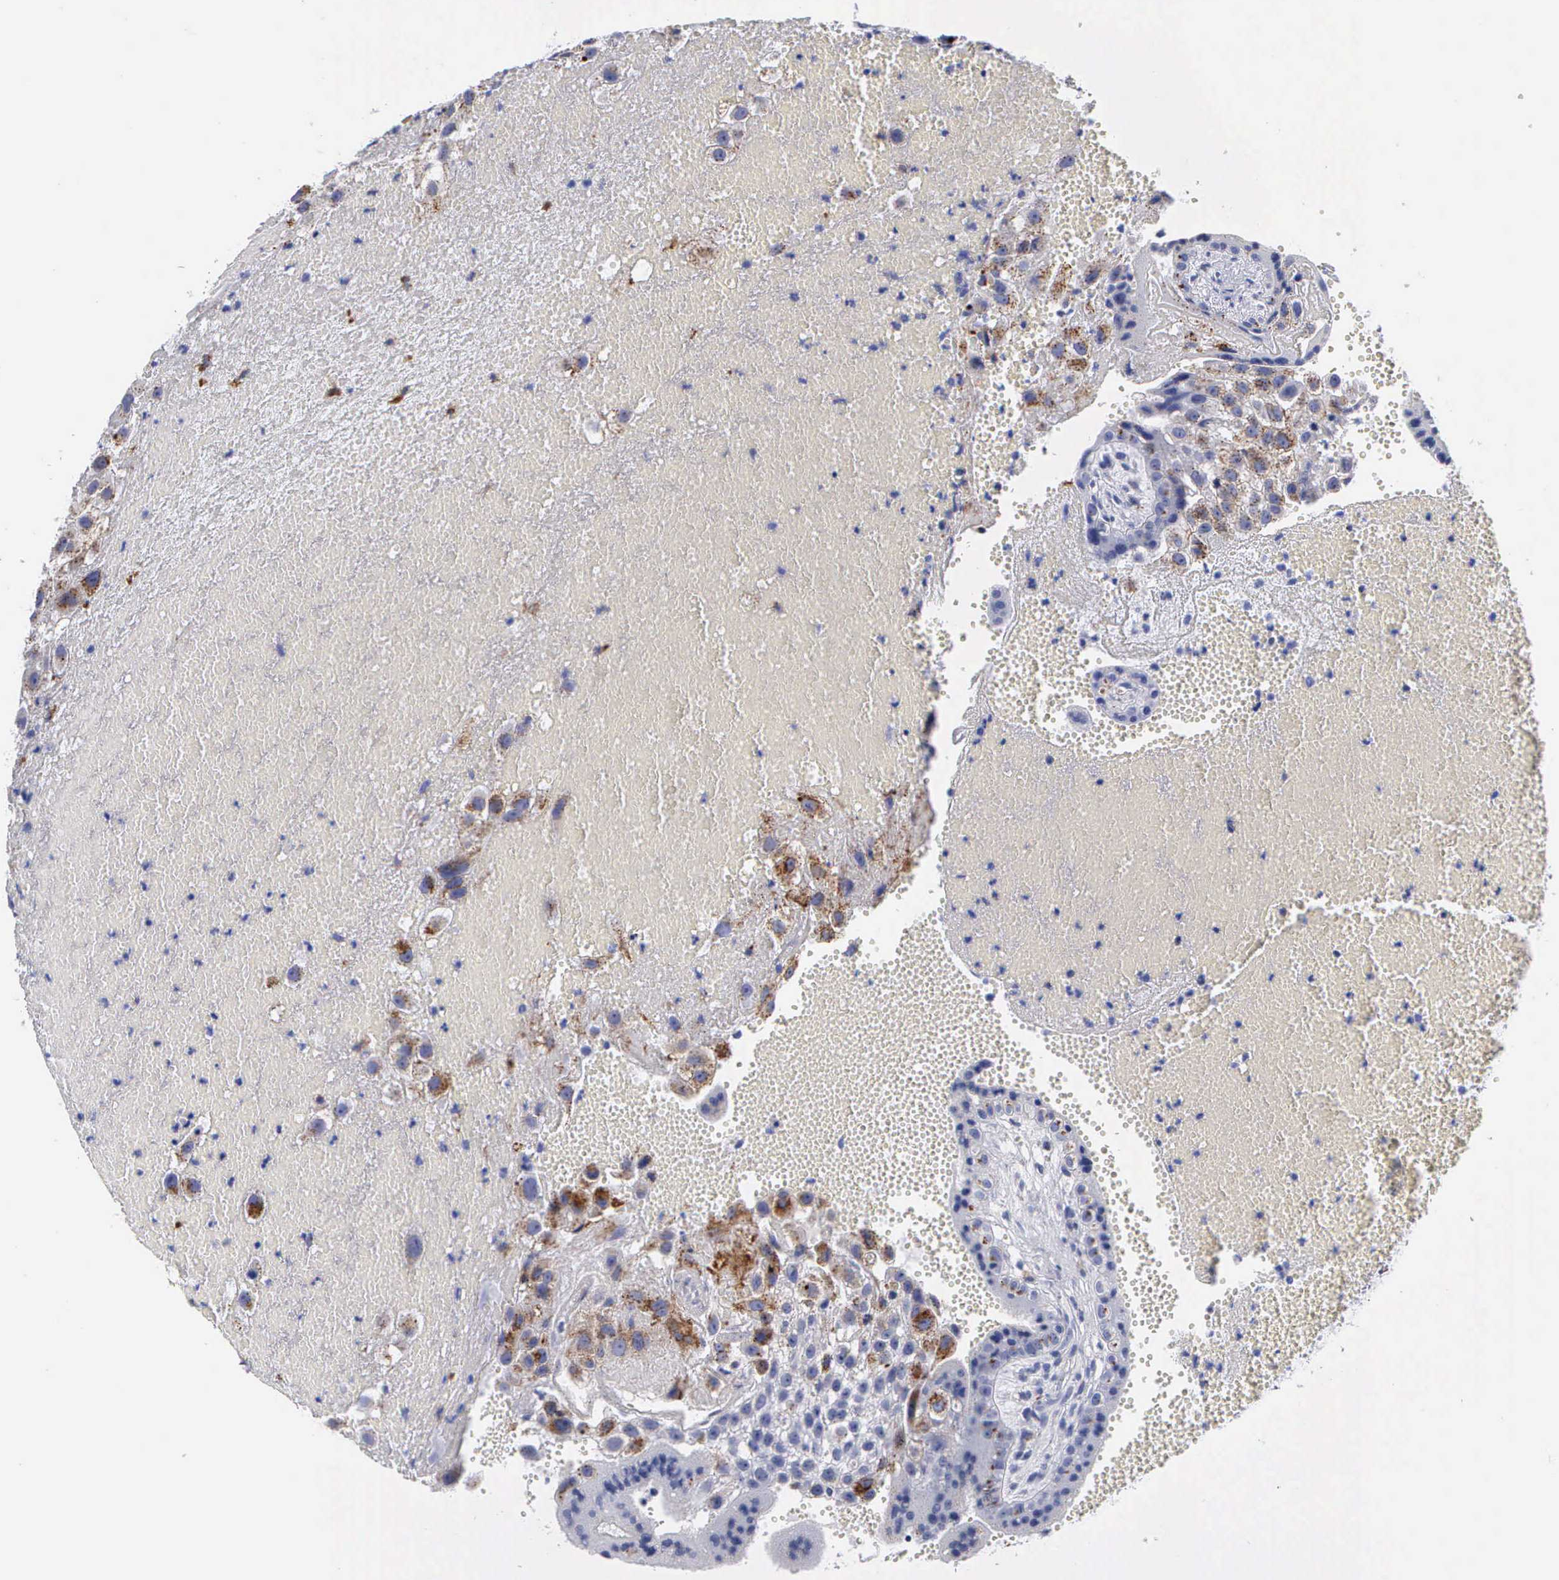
{"staining": {"intensity": "weak", "quantity": "25%-75%", "location": "cytoplasmic/membranous"}, "tissue": "placenta", "cell_type": "Decidual cells", "image_type": "normal", "snomed": [{"axis": "morphology", "description": "Normal tissue, NOS"}, {"axis": "topography", "description": "Placenta"}], "caption": "Protein analysis of benign placenta reveals weak cytoplasmic/membranous expression in about 25%-75% of decidual cells. (DAB (3,3'-diaminobenzidine) IHC with brightfield microscopy, high magnification).", "gene": "CTSL", "patient": {"sex": "female", "age": 30}}